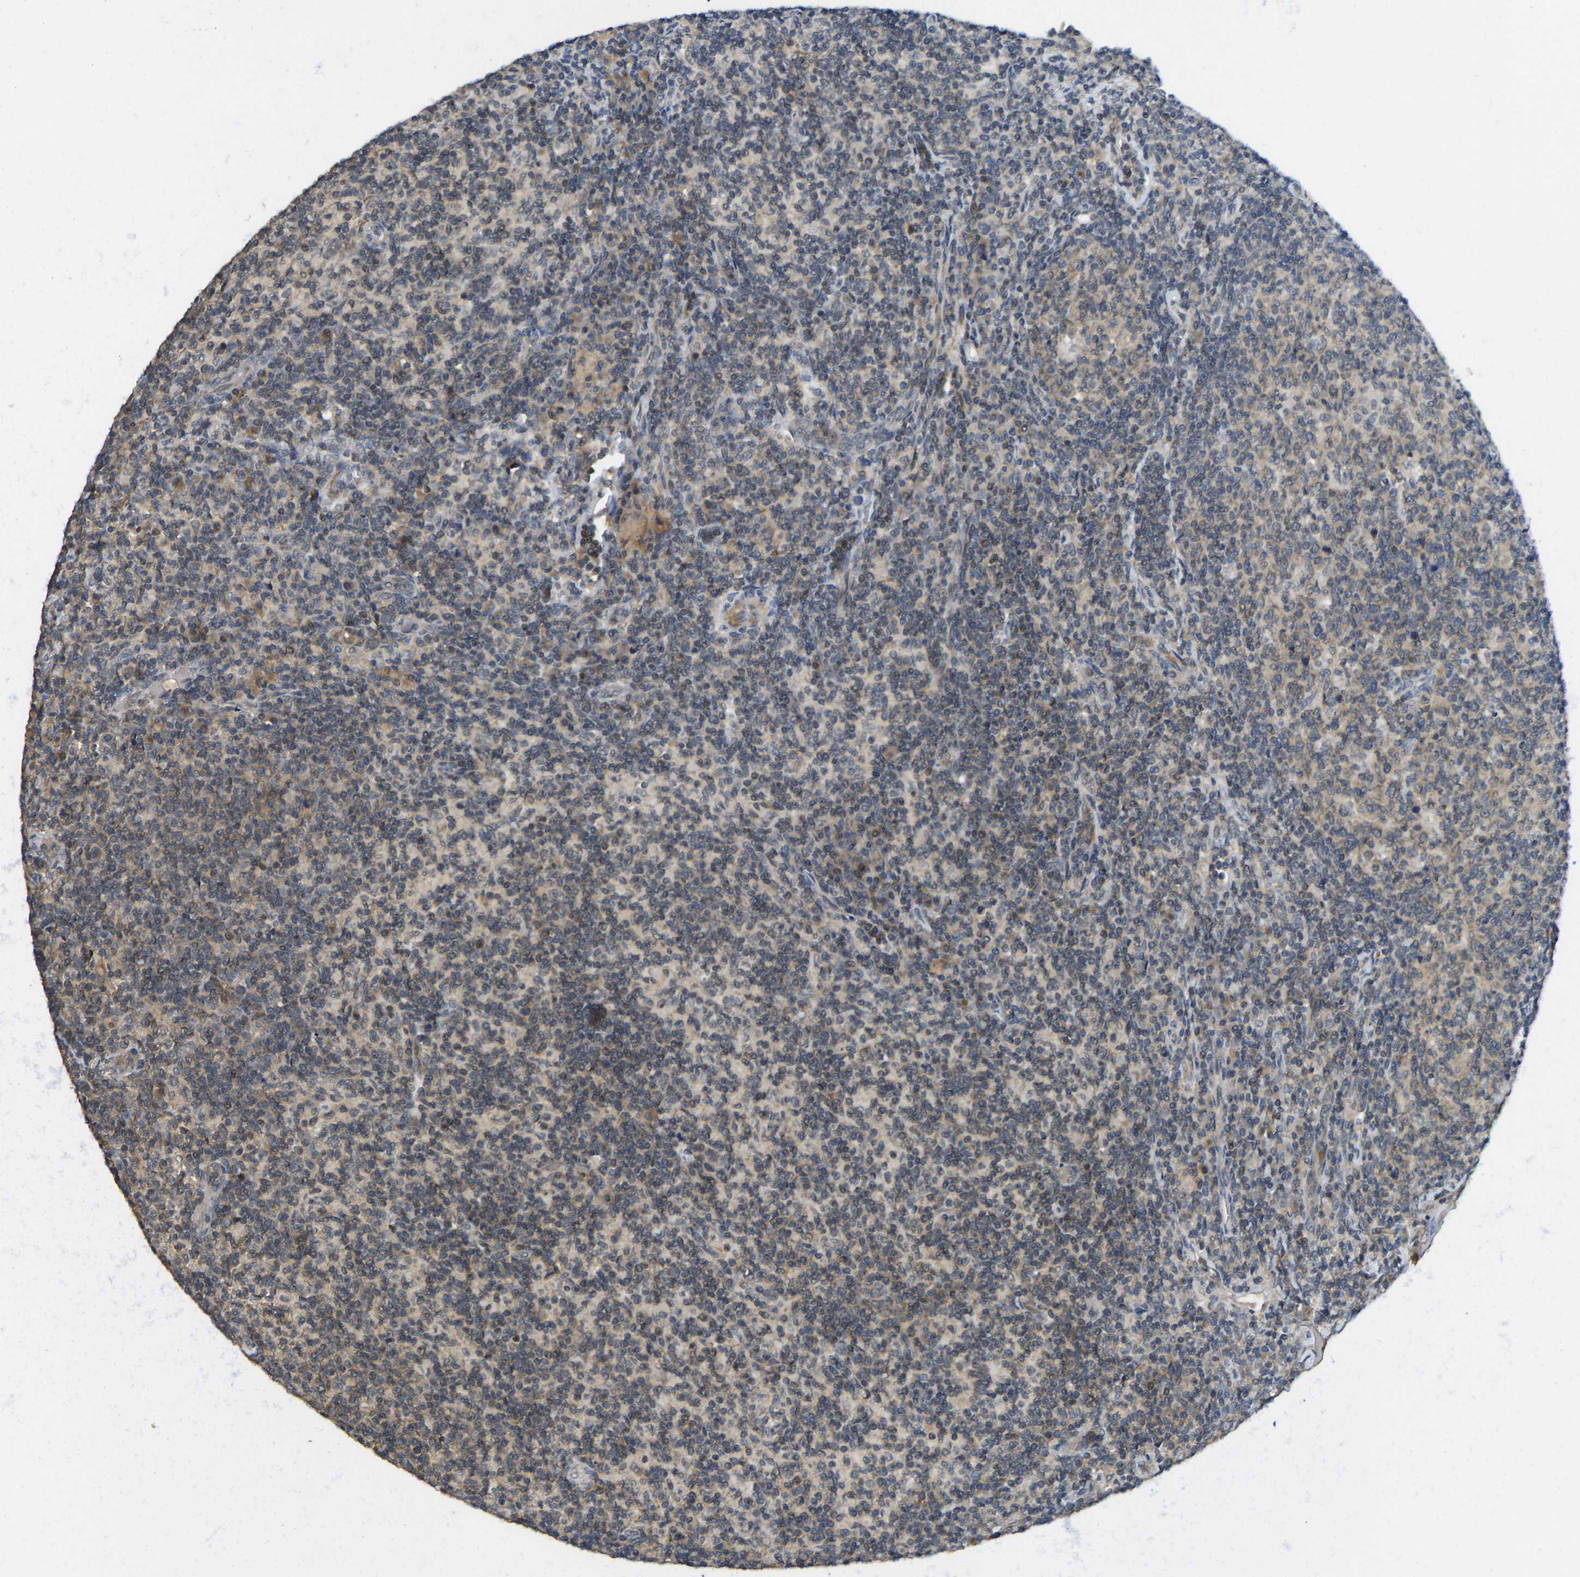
{"staining": {"intensity": "moderate", "quantity": ">75%", "location": "cytoplasmic/membranous"}, "tissue": "lymph node", "cell_type": "Germinal center cells", "image_type": "normal", "snomed": [{"axis": "morphology", "description": "Normal tissue, NOS"}, {"axis": "morphology", "description": "Inflammation, NOS"}, {"axis": "topography", "description": "Lymph node"}], "caption": "Moderate cytoplasmic/membranous protein expression is seen in approximately >75% of germinal center cells in lymph node. Using DAB (3,3'-diaminobenzidine) (brown) and hematoxylin (blue) stains, captured at high magnification using brightfield microscopy.", "gene": "NDRG3", "patient": {"sex": "male", "age": 55}}